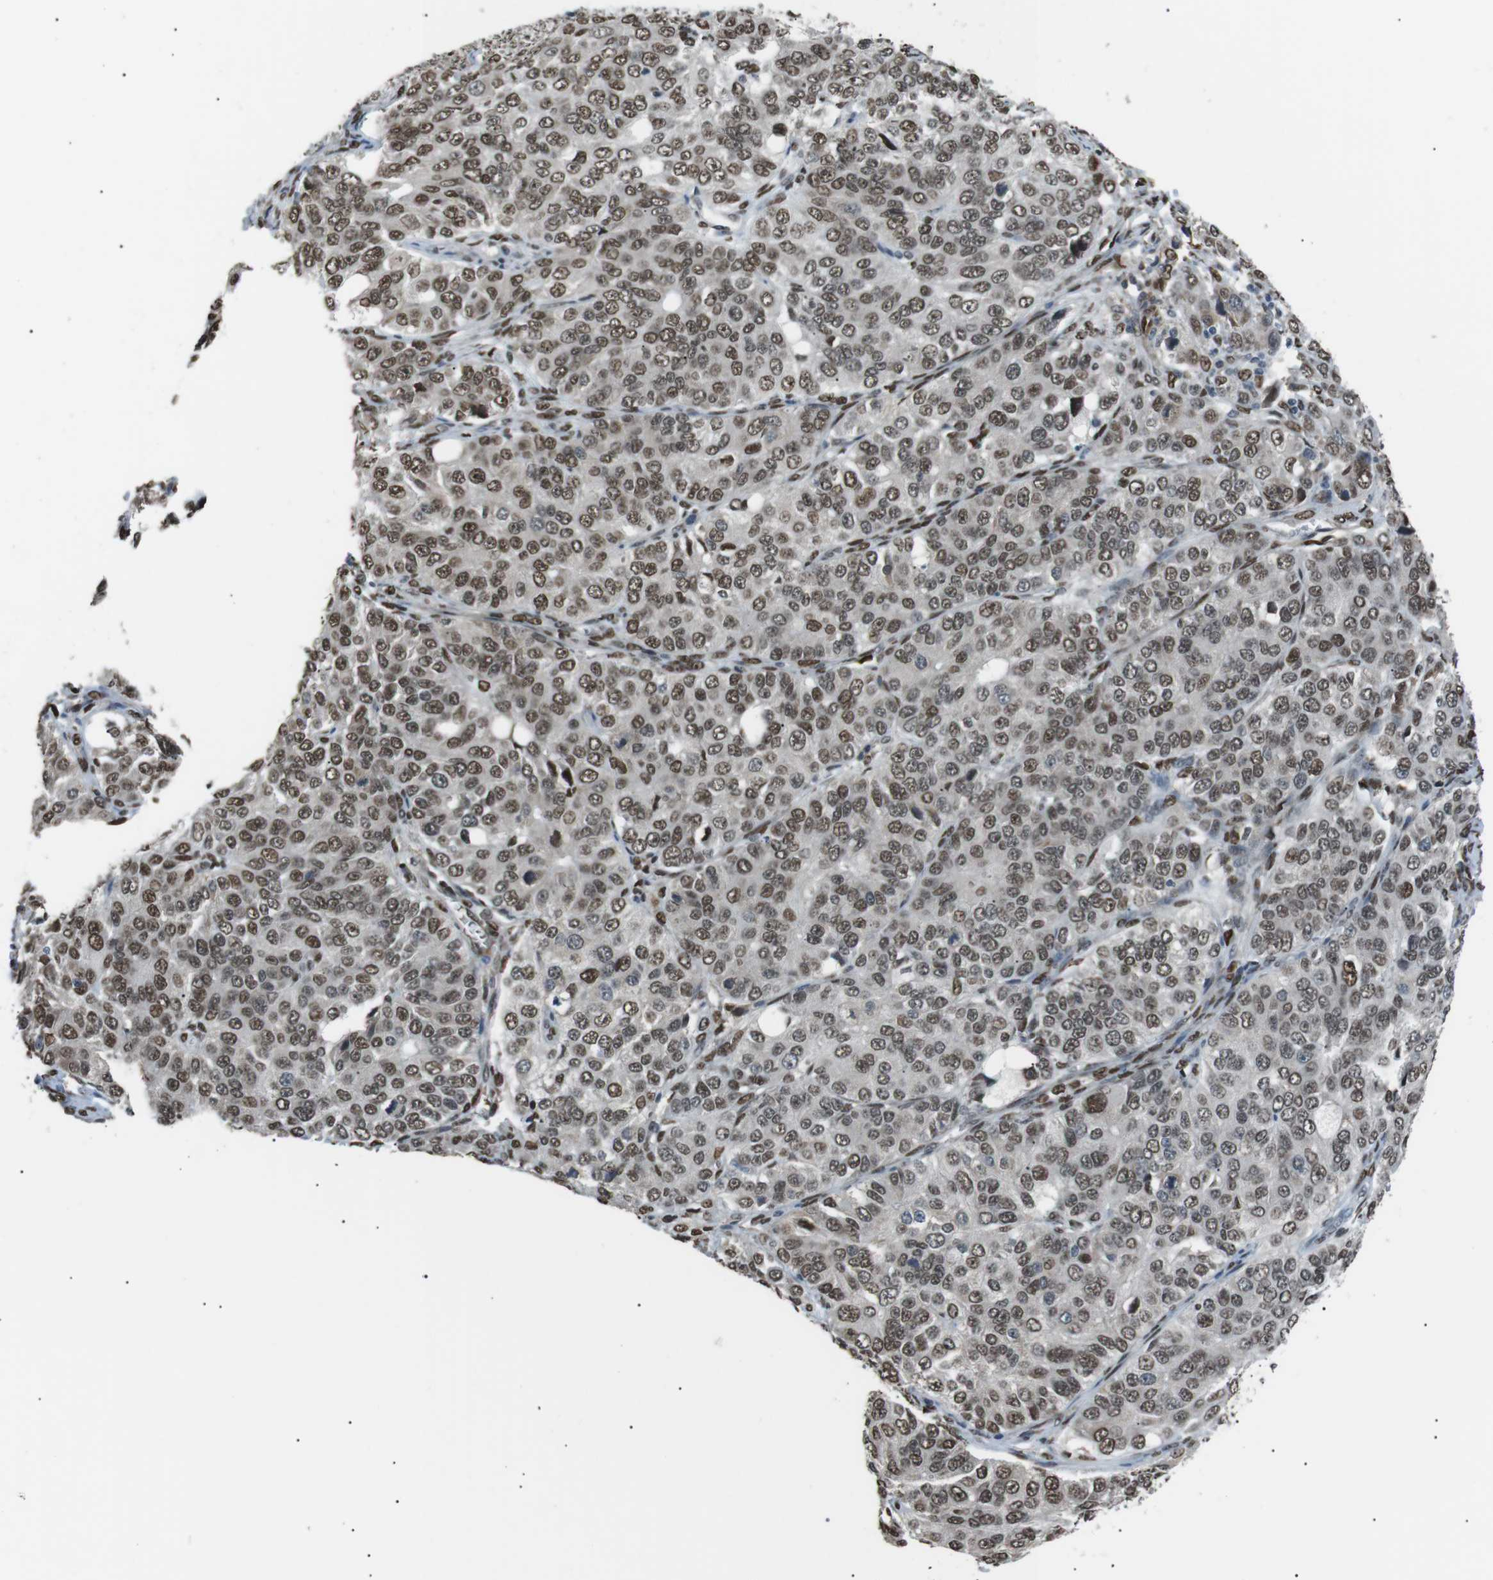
{"staining": {"intensity": "moderate", "quantity": ">75%", "location": "nuclear"}, "tissue": "ovarian cancer", "cell_type": "Tumor cells", "image_type": "cancer", "snomed": [{"axis": "morphology", "description": "Carcinoma, endometroid"}, {"axis": "topography", "description": "Ovary"}], "caption": "The photomicrograph shows immunohistochemical staining of ovarian endometroid carcinoma. There is moderate nuclear staining is identified in approximately >75% of tumor cells. The protein of interest is stained brown, and the nuclei are stained in blue (DAB (3,3'-diaminobenzidine) IHC with brightfield microscopy, high magnification).", "gene": "SRPK2", "patient": {"sex": "female", "age": 51}}